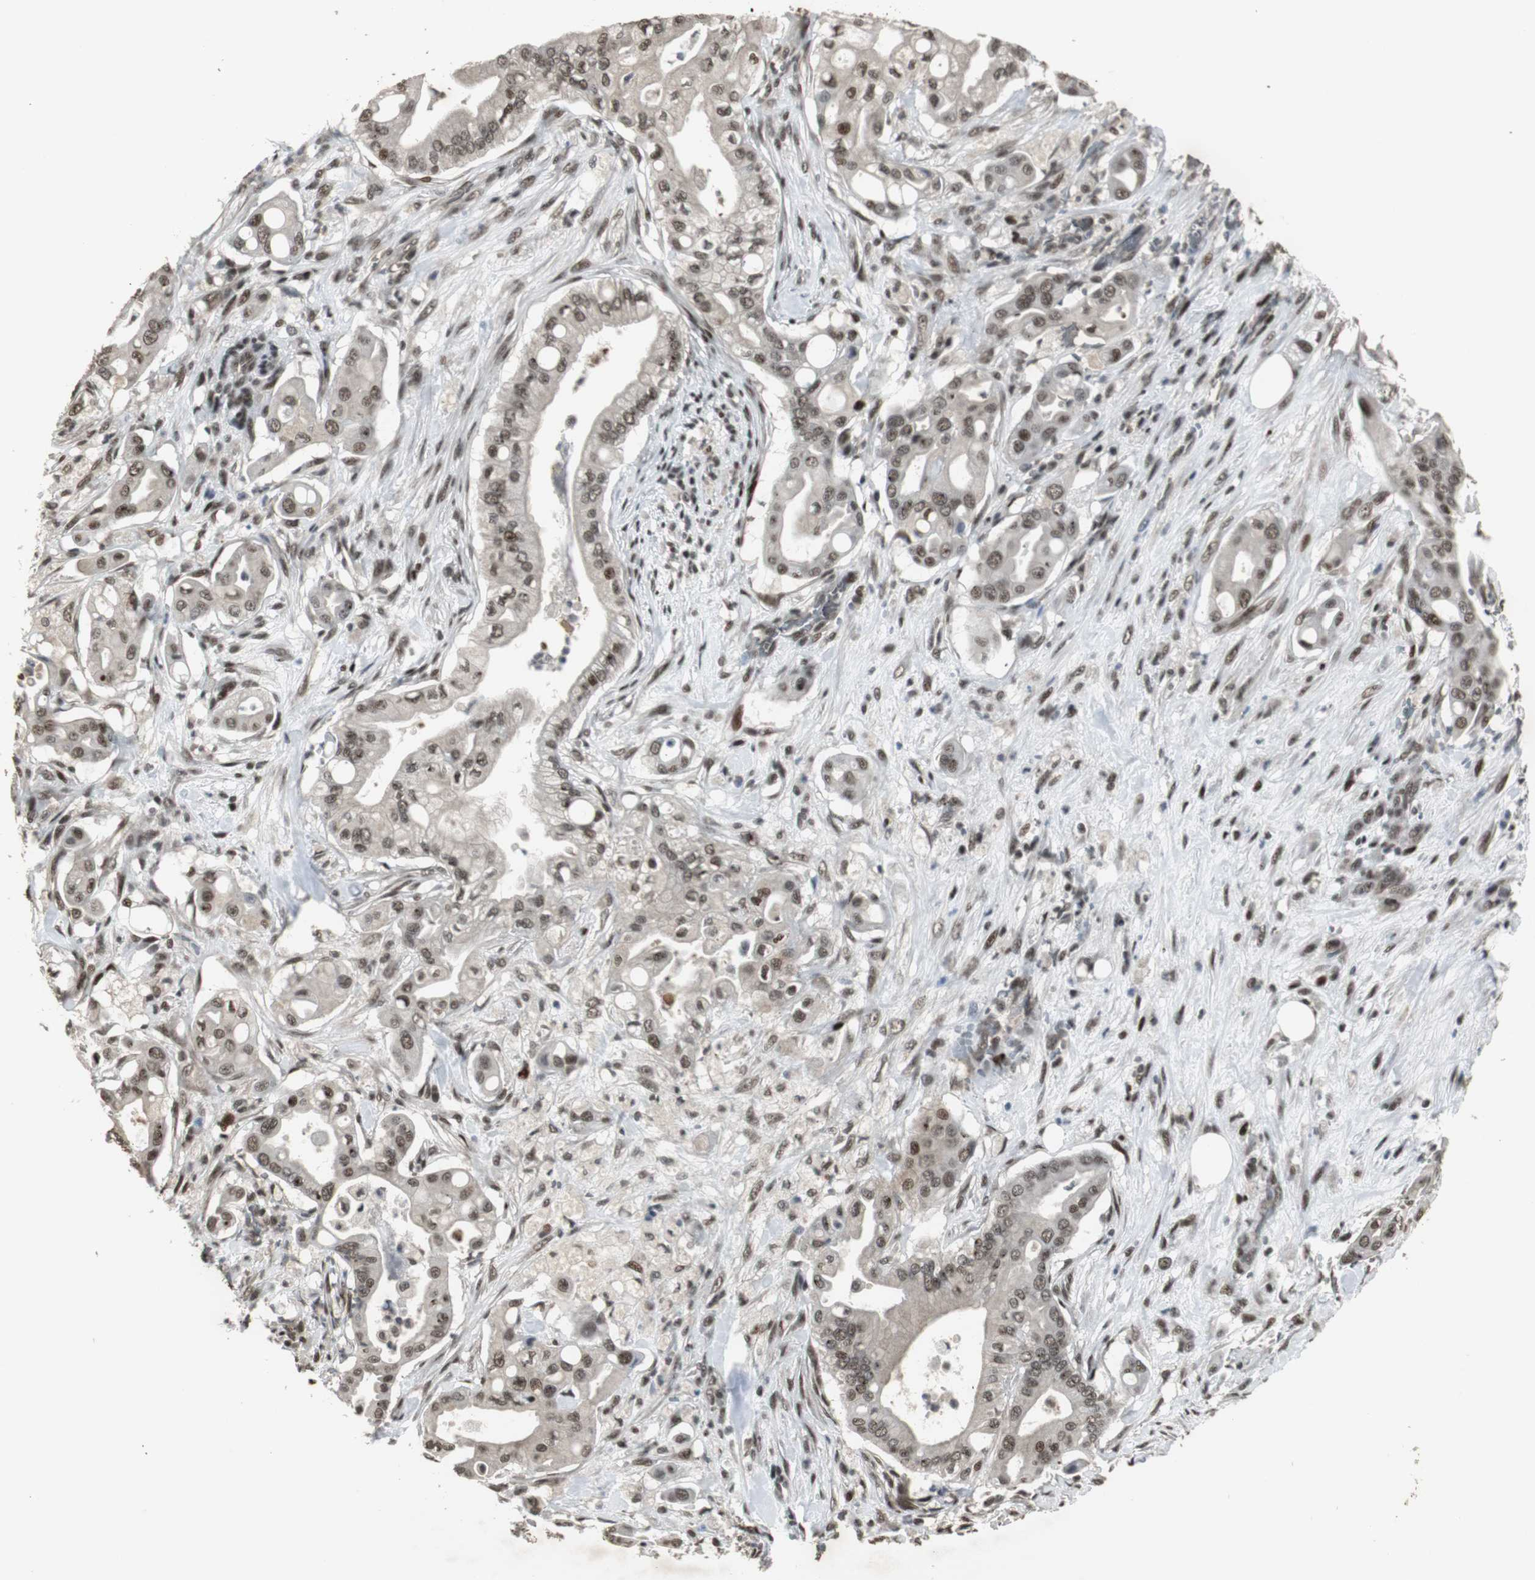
{"staining": {"intensity": "moderate", "quantity": ">75%", "location": "nuclear"}, "tissue": "liver cancer", "cell_type": "Tumor cells", "image_type": "cancer", "snomed": [{"axis": "morphology", "description": "Cholangiocarcinoma"}, {"axis": "topography", "description": "Liver"}], "caption": "A medium amount of moderate nuclear expression is appreciated in about >75% of tumor cells in cholangiocarcinoma (liver) tissue.", "gene": "TAF5", "patient": {"sex": "female", "age": 68}}